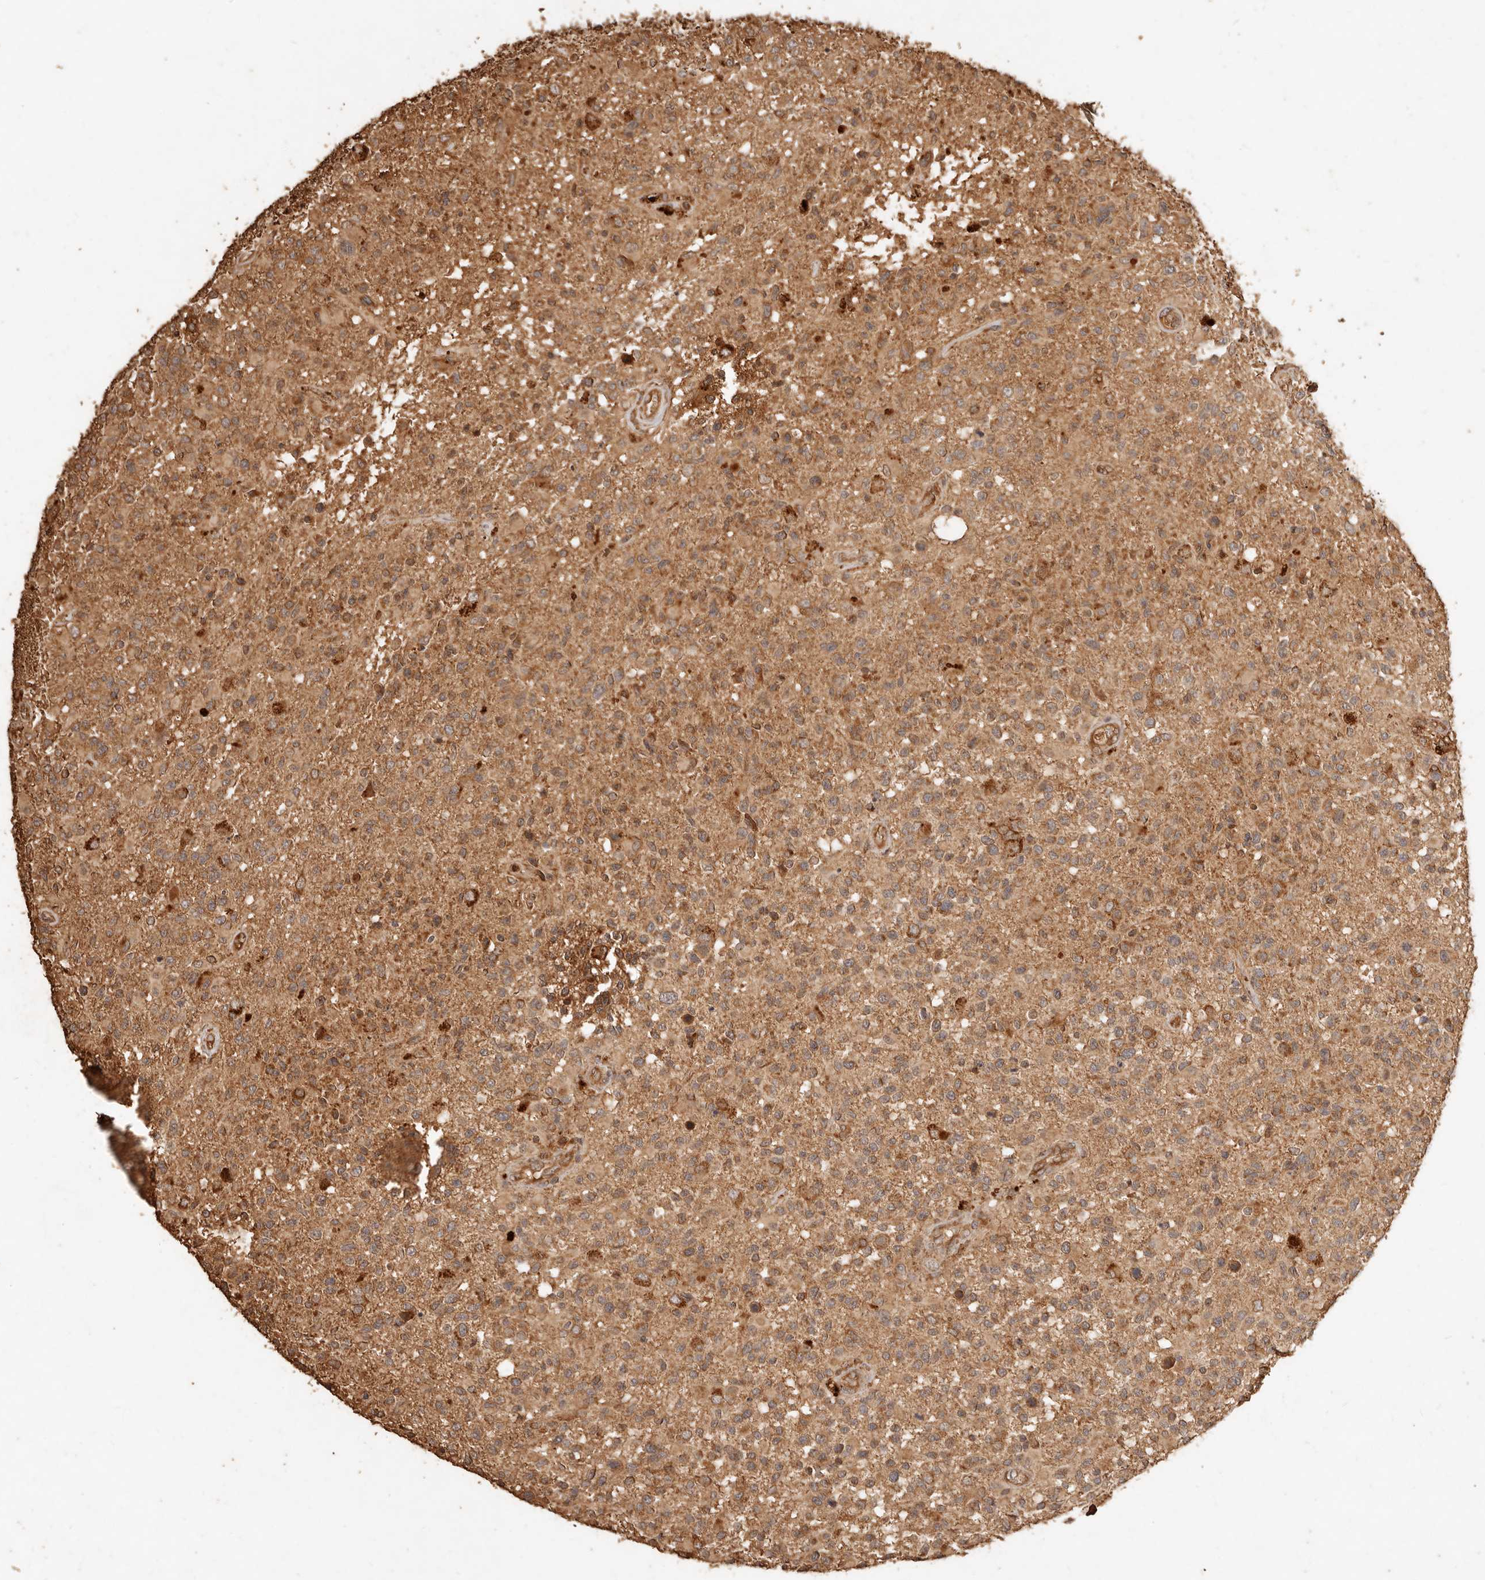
{"staining": {"intensity": "moderate", "quantity": ">75%", "location": "cytoplasmic/membranous"}, "tissue": "glioma", "cell_type": "Tumor cells", "image_type": "cancer", "snomed": [{"axis": "morphology", "description": "Glioma, malignant, High grade"}, {"axis": "morphology", "description": "Glioblastoma, NOS"}, {"axis": "topography", "description": "Brain"}], "caption": "Human glioma stained with a protein marker demonstrates moderate staining in tumor cells.", "gene": "FAM180B", "patient": {"sex": "male", "age": 60}}